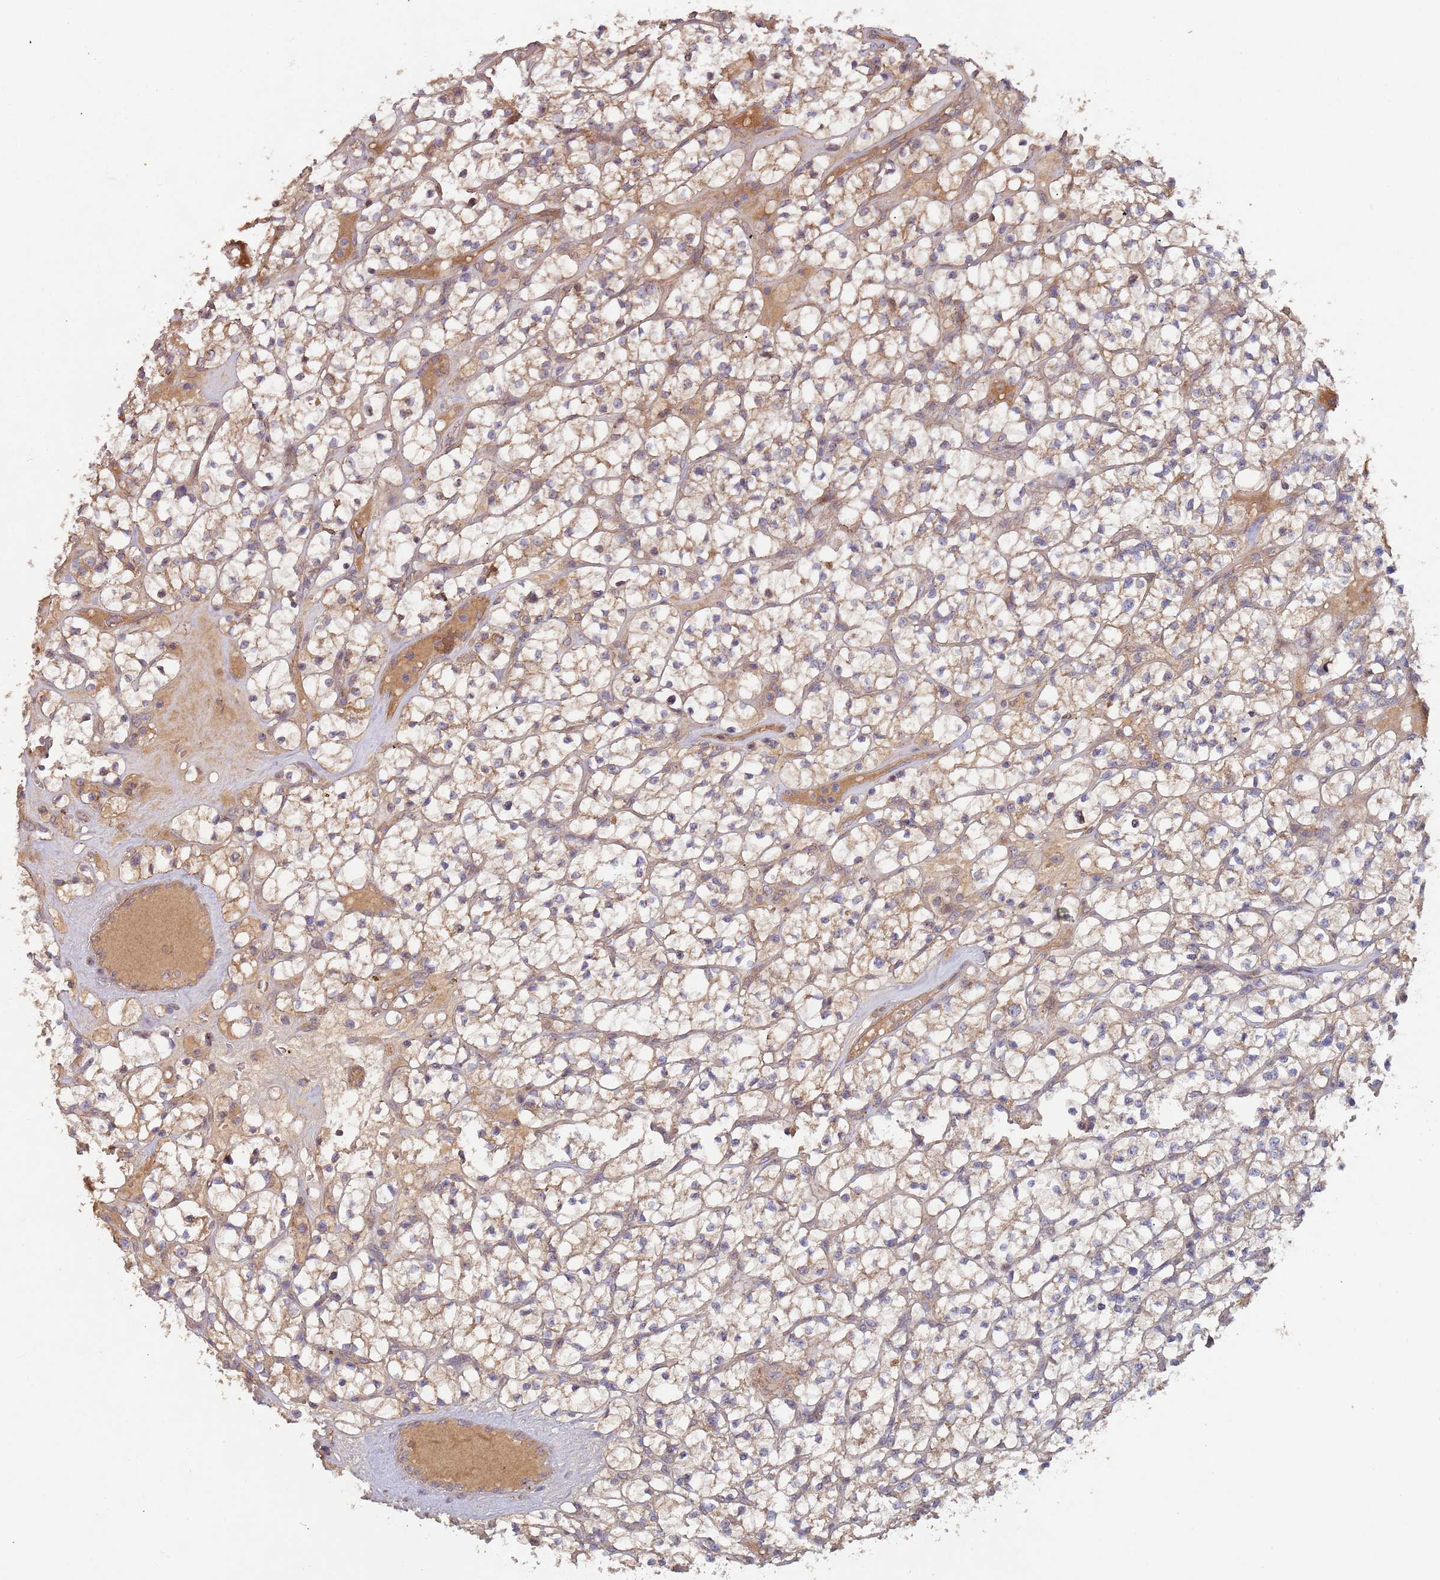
{"staining": {"intensity": "weak", "quantity": "25%-75%", "location": "cytoplasmic/membranous"}, "tissue": "renal cancer", "cell_type": "Tumor cells", "image_type": "cancer", "snomed": [{"axis": "morphology", "description": "Adenocarcinoma, NOS"}, {"axis": "topography", "description": "Kidney"}], "caption": "Renal cancer stained for a protein (brown) demonstrates weak cytoplasmic/membranous positive staining in approximately 25%-75% of tumor cells.", "gene": "KANSL1L", "patient": {"sex": "female", "age": 64}}